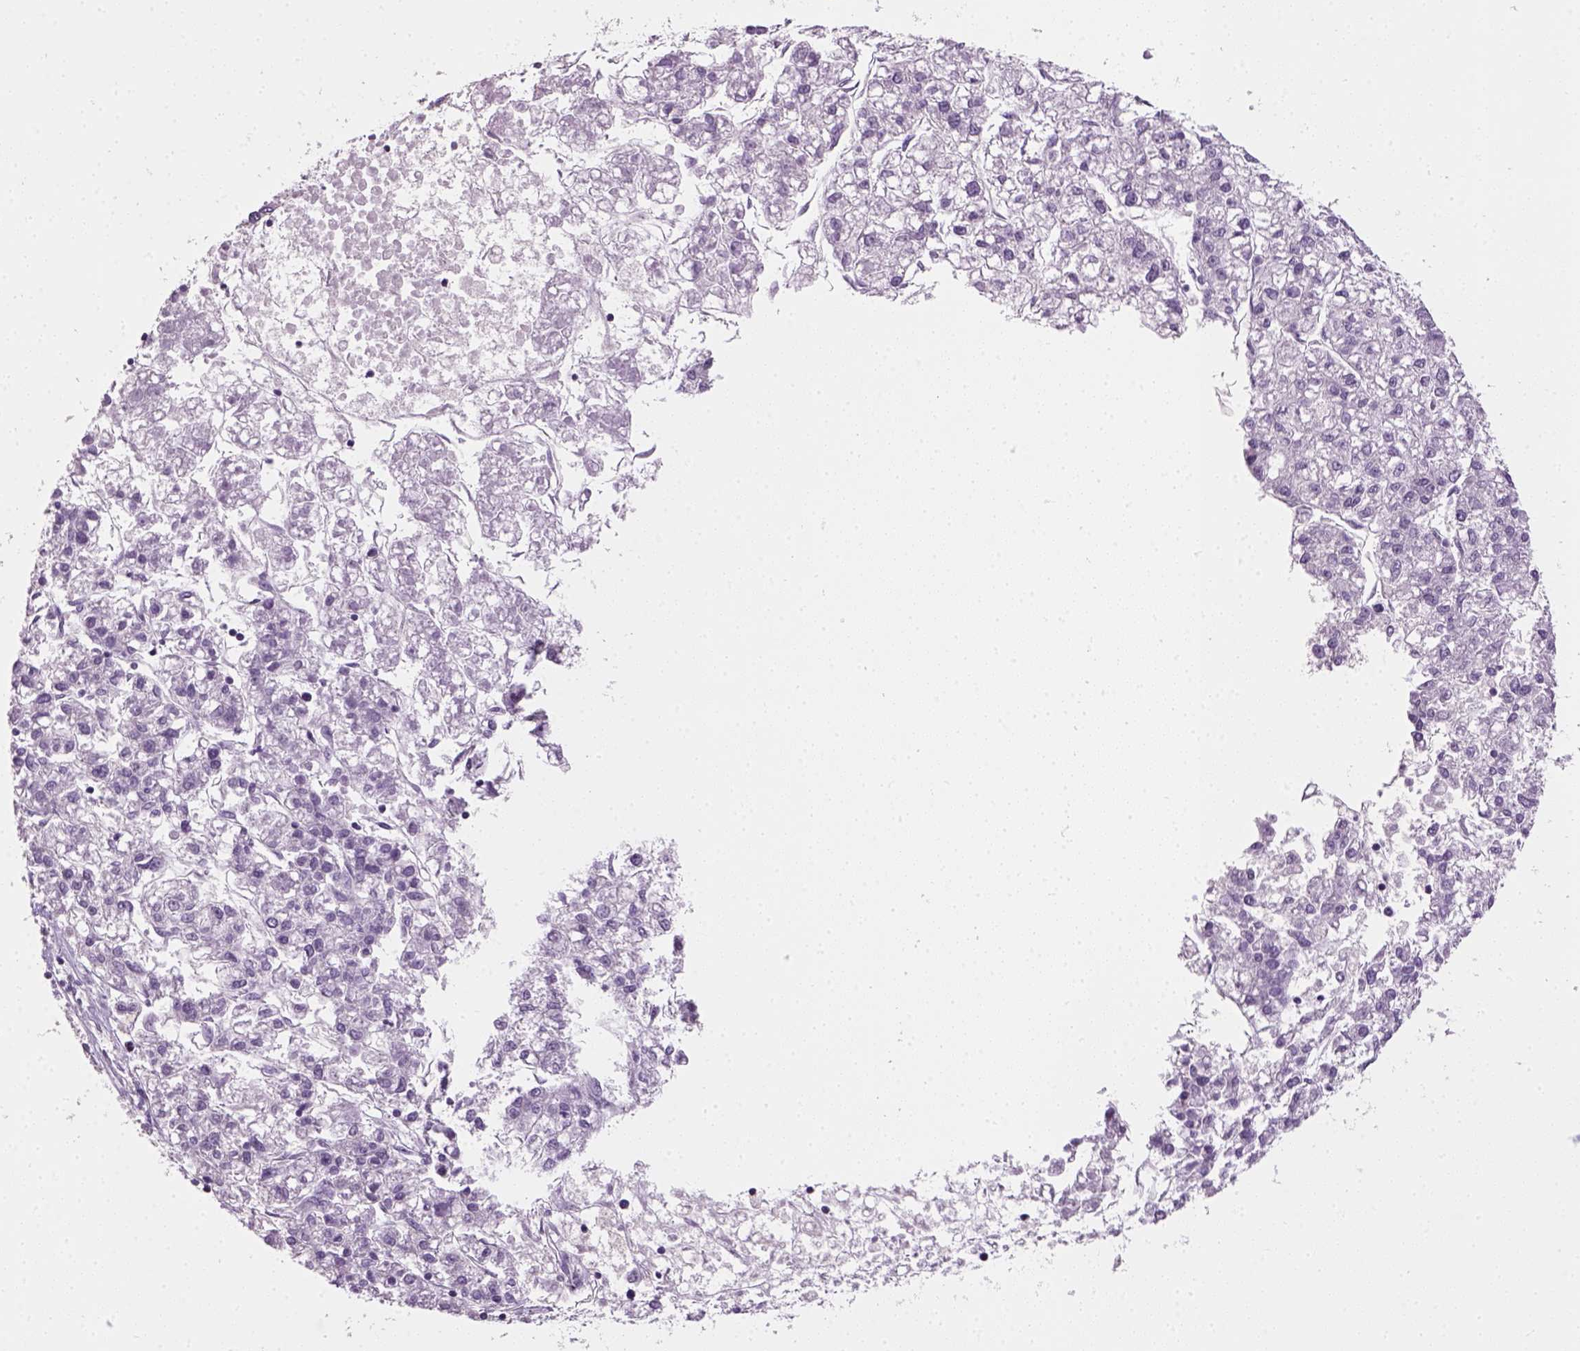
{"staining": {"intensity": "negative", "quantity": "none", "location": "none"}, "tissue": "liver cancer", "cell_type": "Tumor cells", "image_type": "cancer", "snomed": [{"axis": "morphology", "description": "Carcinoma, Hepatocellular, NOS"}, {"axis": "topography", "description": "Liver"}], "caption": "DAB (3,3'-diaminobenzidine) immunohistochemical staining of hepatocellular carcinoma (liver) reveals no significant staining in tumor cells.", "gene": "ELOVL3", "patient": {"sex": "male", "age": 56}}